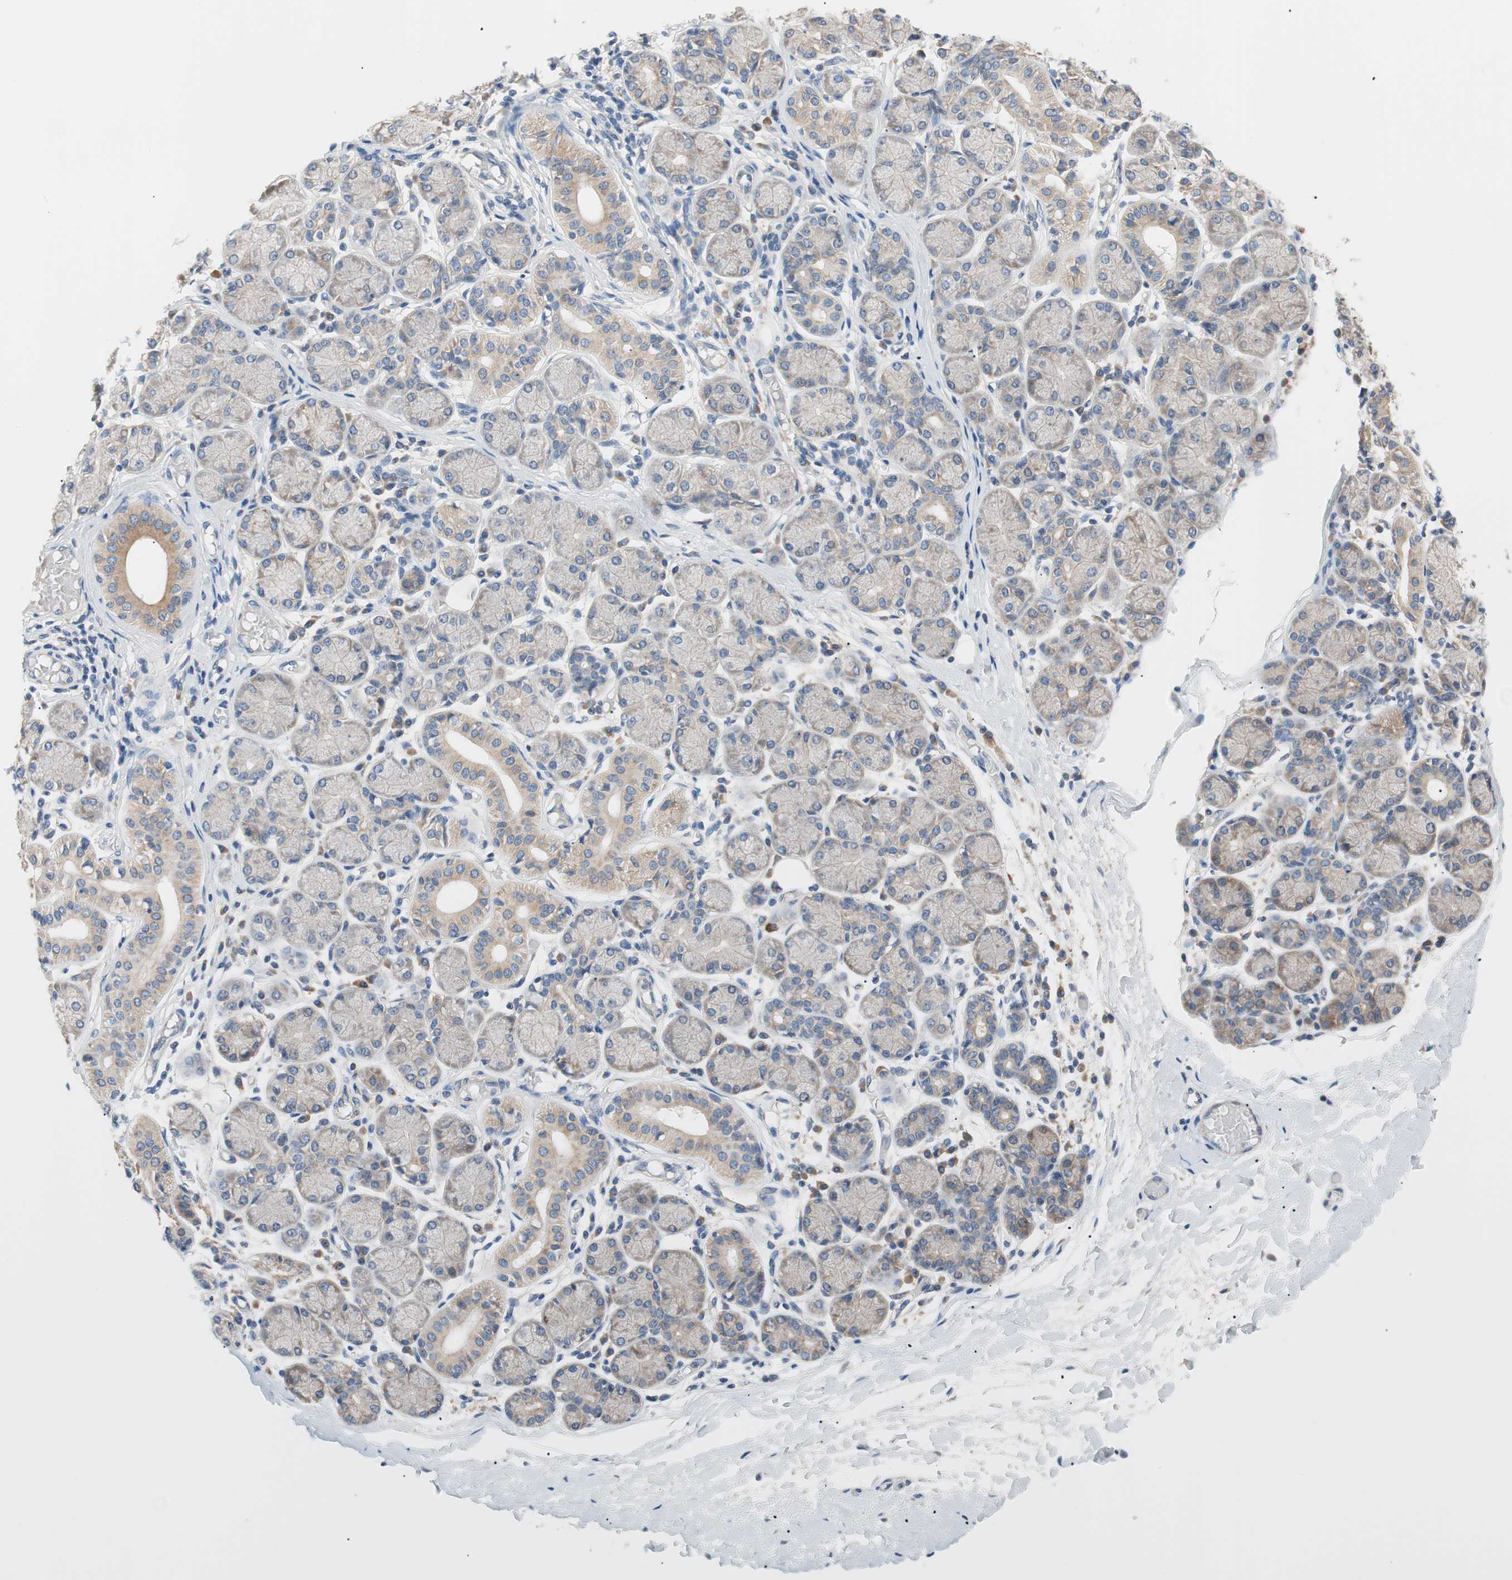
{"staining": {"intensity": "weak", "quantity": ">75%", "location": "cytoplasmic/membranous"}, "tissue": "salivary gland", "cell_type": "Glandular cells", "image_type": "normal", "snomed": [{"axis": "morphology", "description": "Normal tissue, NOS"}, {"axis": "topography", "description": "Salivary gland"}], "caption": "DAB (3,3'-diaminobenzidine) immunohistochemical staining of unremarkable human salivary gland shows weak cytoplasmic/membranous protein expression in about >75% of glandular cells.", "gene": "FADS2", "patient": {"sex": "female", "age": 24}}